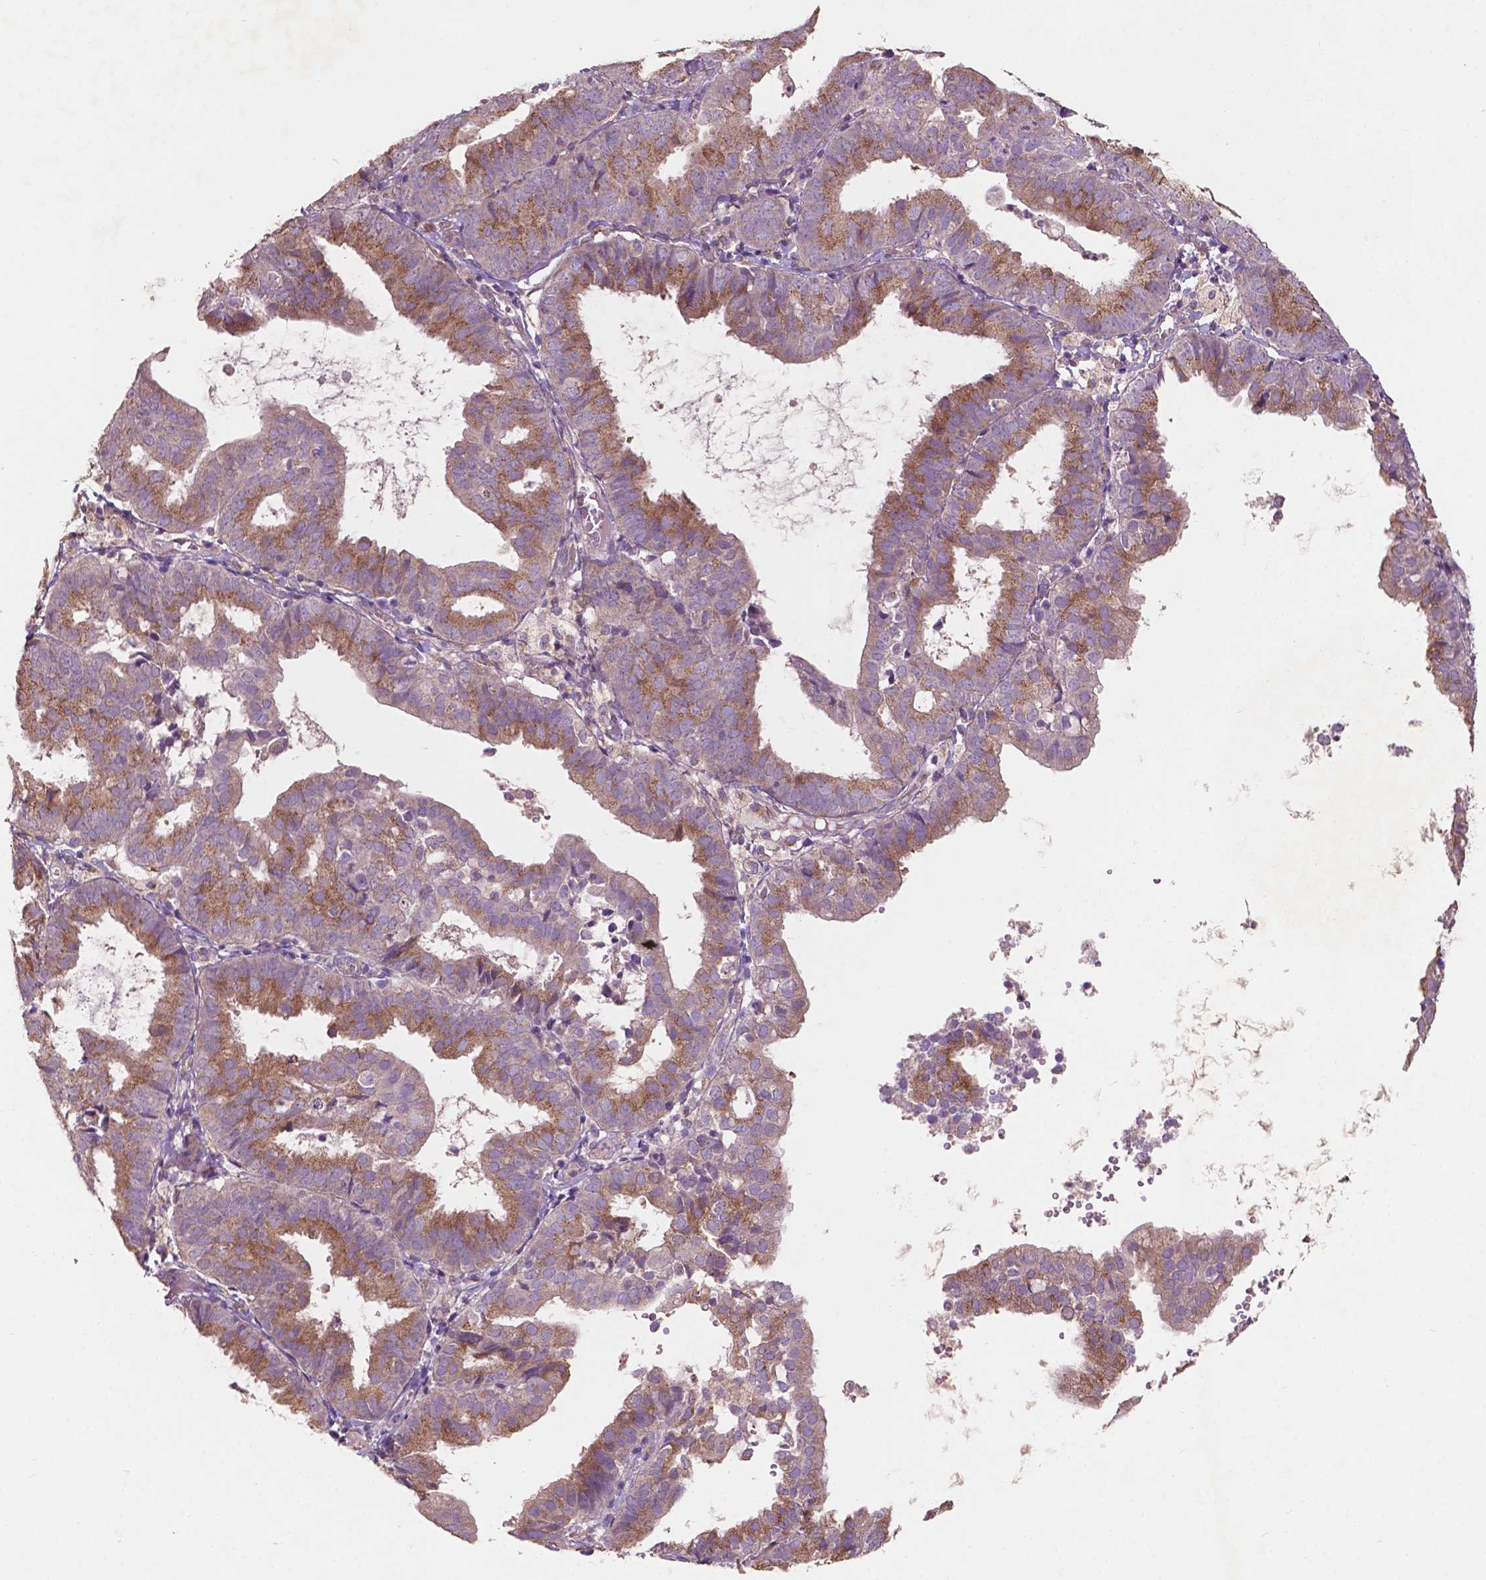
{"staining": {"intensity": "moderate", "quantity": ">75%", "location": "cytoplasmic/membranous"}, "tissue": "endometrial cancer", "cell_type": "Tumor cells", "image_type": "cancer", "snomed": [{"axis": "morphology", "description": "Adenocarcinoma, NOS"}, {"axis": "topography", "description": "Endometrium"}], "caption": "This photomicrograph shows immunohistochemistry staining of endometrial cancer, with medium moderate cytoplasmic/membranous expression in approximately >75% of tumor cells.", "gene": "CHPT1", "patient": {"sex": "female", "age": 80}}